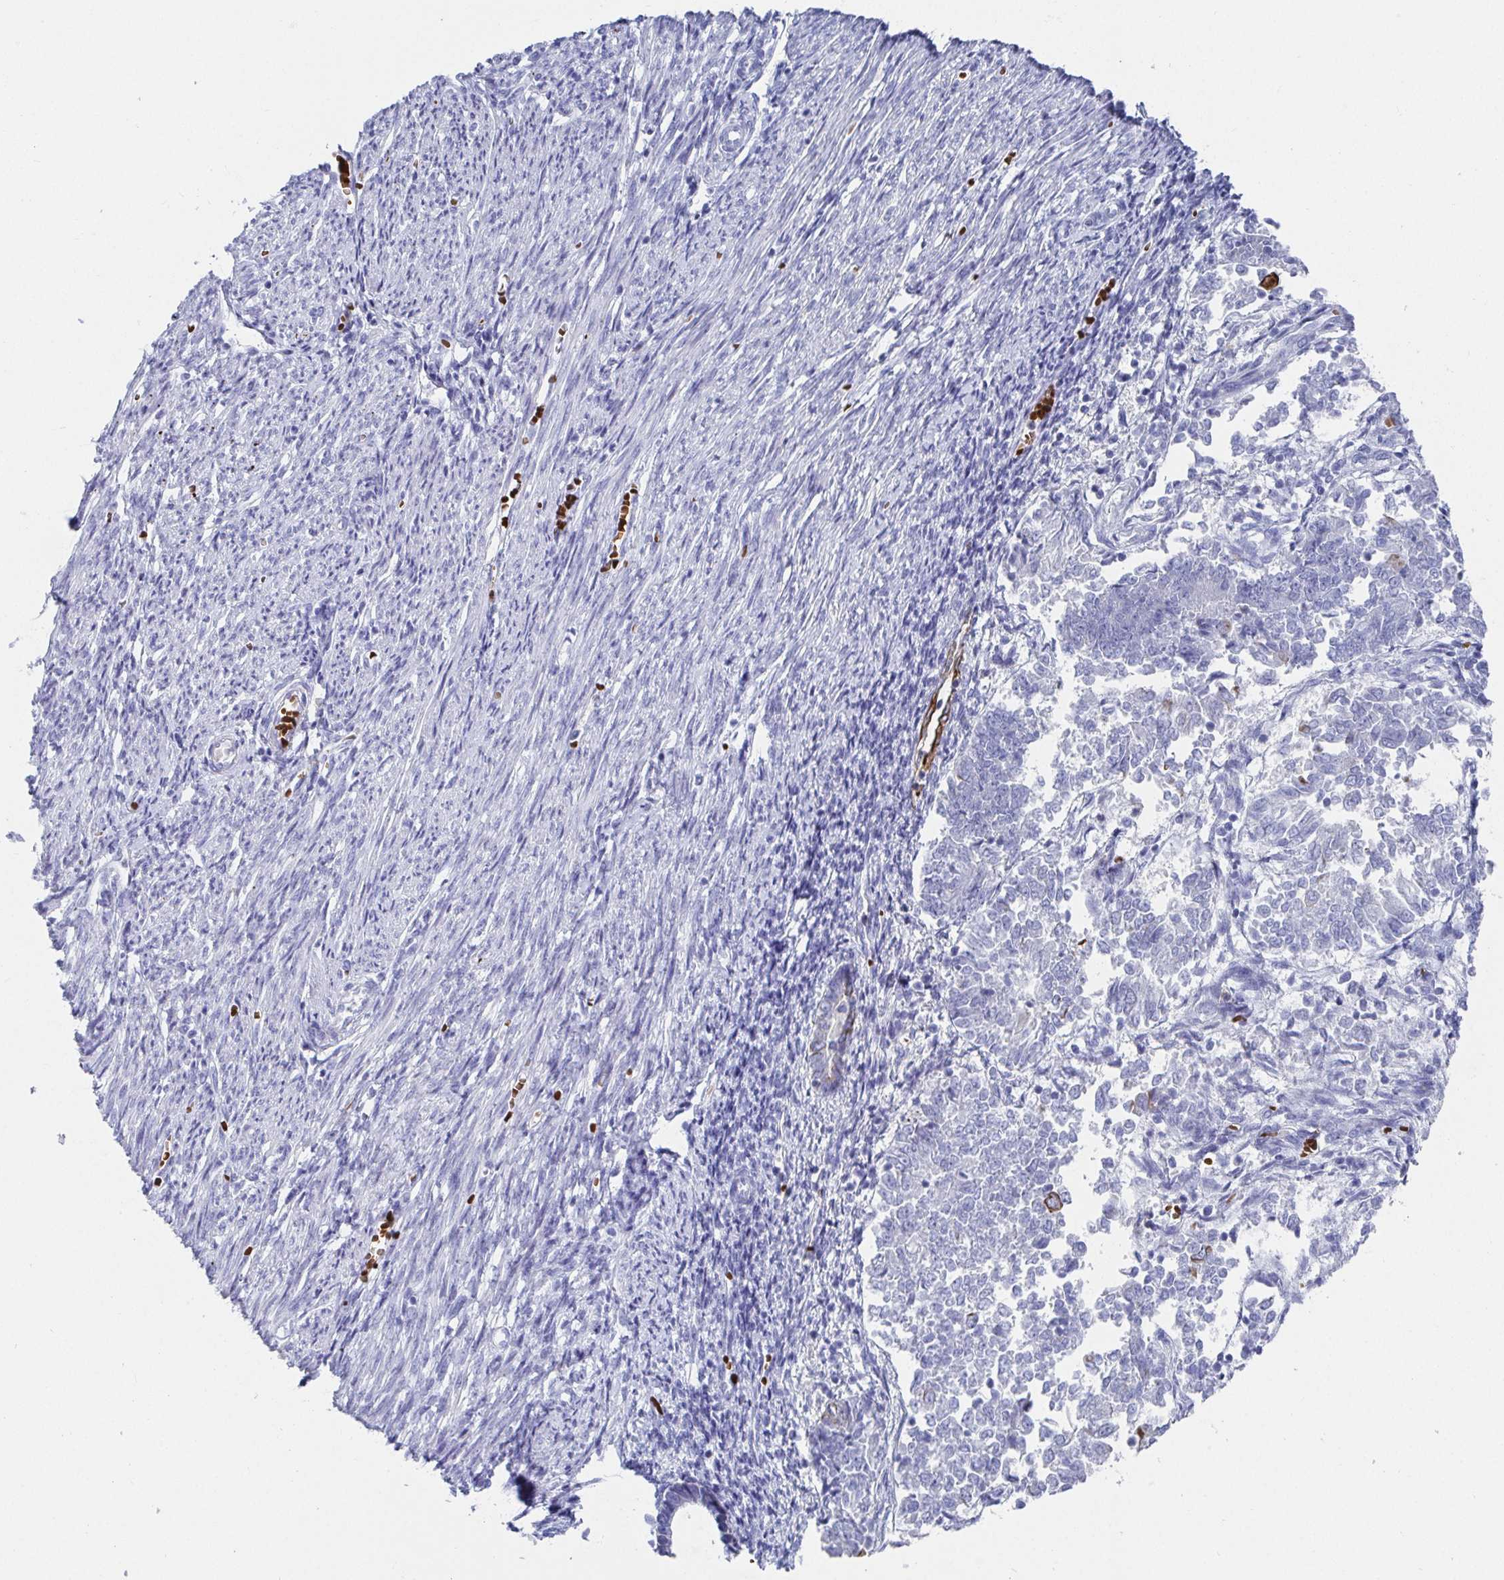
{"staining": {"intensity": "negative", "quantity": "none", "location": "none"}, "tissue": "endometrial cancer", "cell_type": "Tumor cells", "image_type": "cancer", "snomed": [{"axis": "morphology", "description": "Adenocarcinoma, NOS"}, {"axis": "topography", "description": "Endometrium"}], "caption": "Tumor cells are negative for protein expression in human endometrial cancer (adenocarcinoma).", "gene": "CLDN8", "patient": {"sex": "female", "age": 65}}